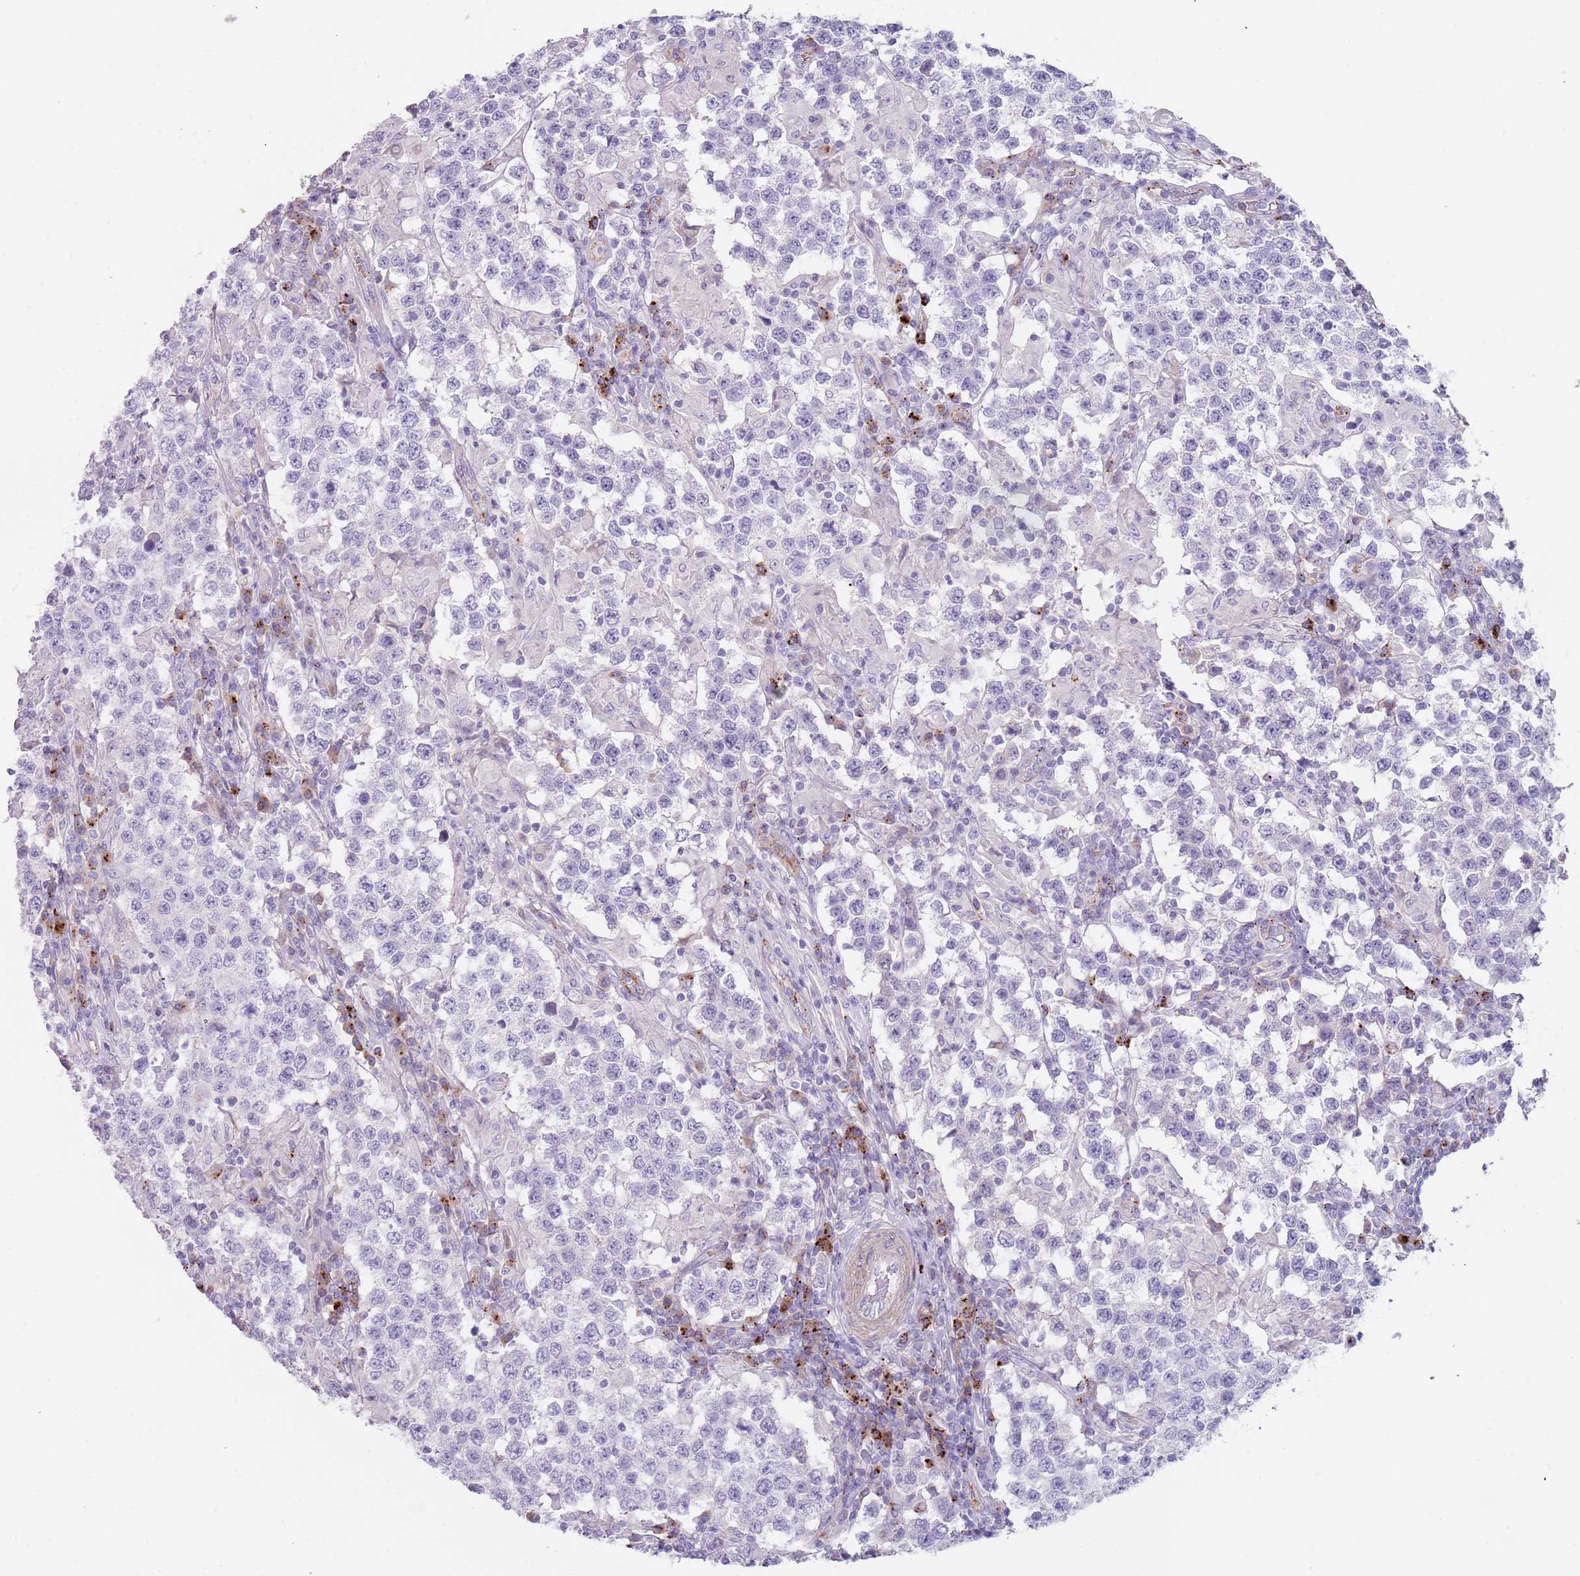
{"staining": {"intensity": "negative", "quantity": "none", "location": "none"}, "tissue": "testis cancer", "cell_type": "Tumor cells", "image_type": "cancer", "snomed": [{"axis": "morphology", "description": "Seminoma, NOS"}, {"axis": "morphology", "description": "Carcinoma, Embryonal, NOS"}, {"axis": "topography", "description": "Testis"}], "caption": "Human testis cancer (embryonal carcinoma) stained for a protein using immunohistochemistry (IHC) displays no positivity in tumor cells.", "gene": "LRRN3", "patient": {"sex": "male", "age": 41}}